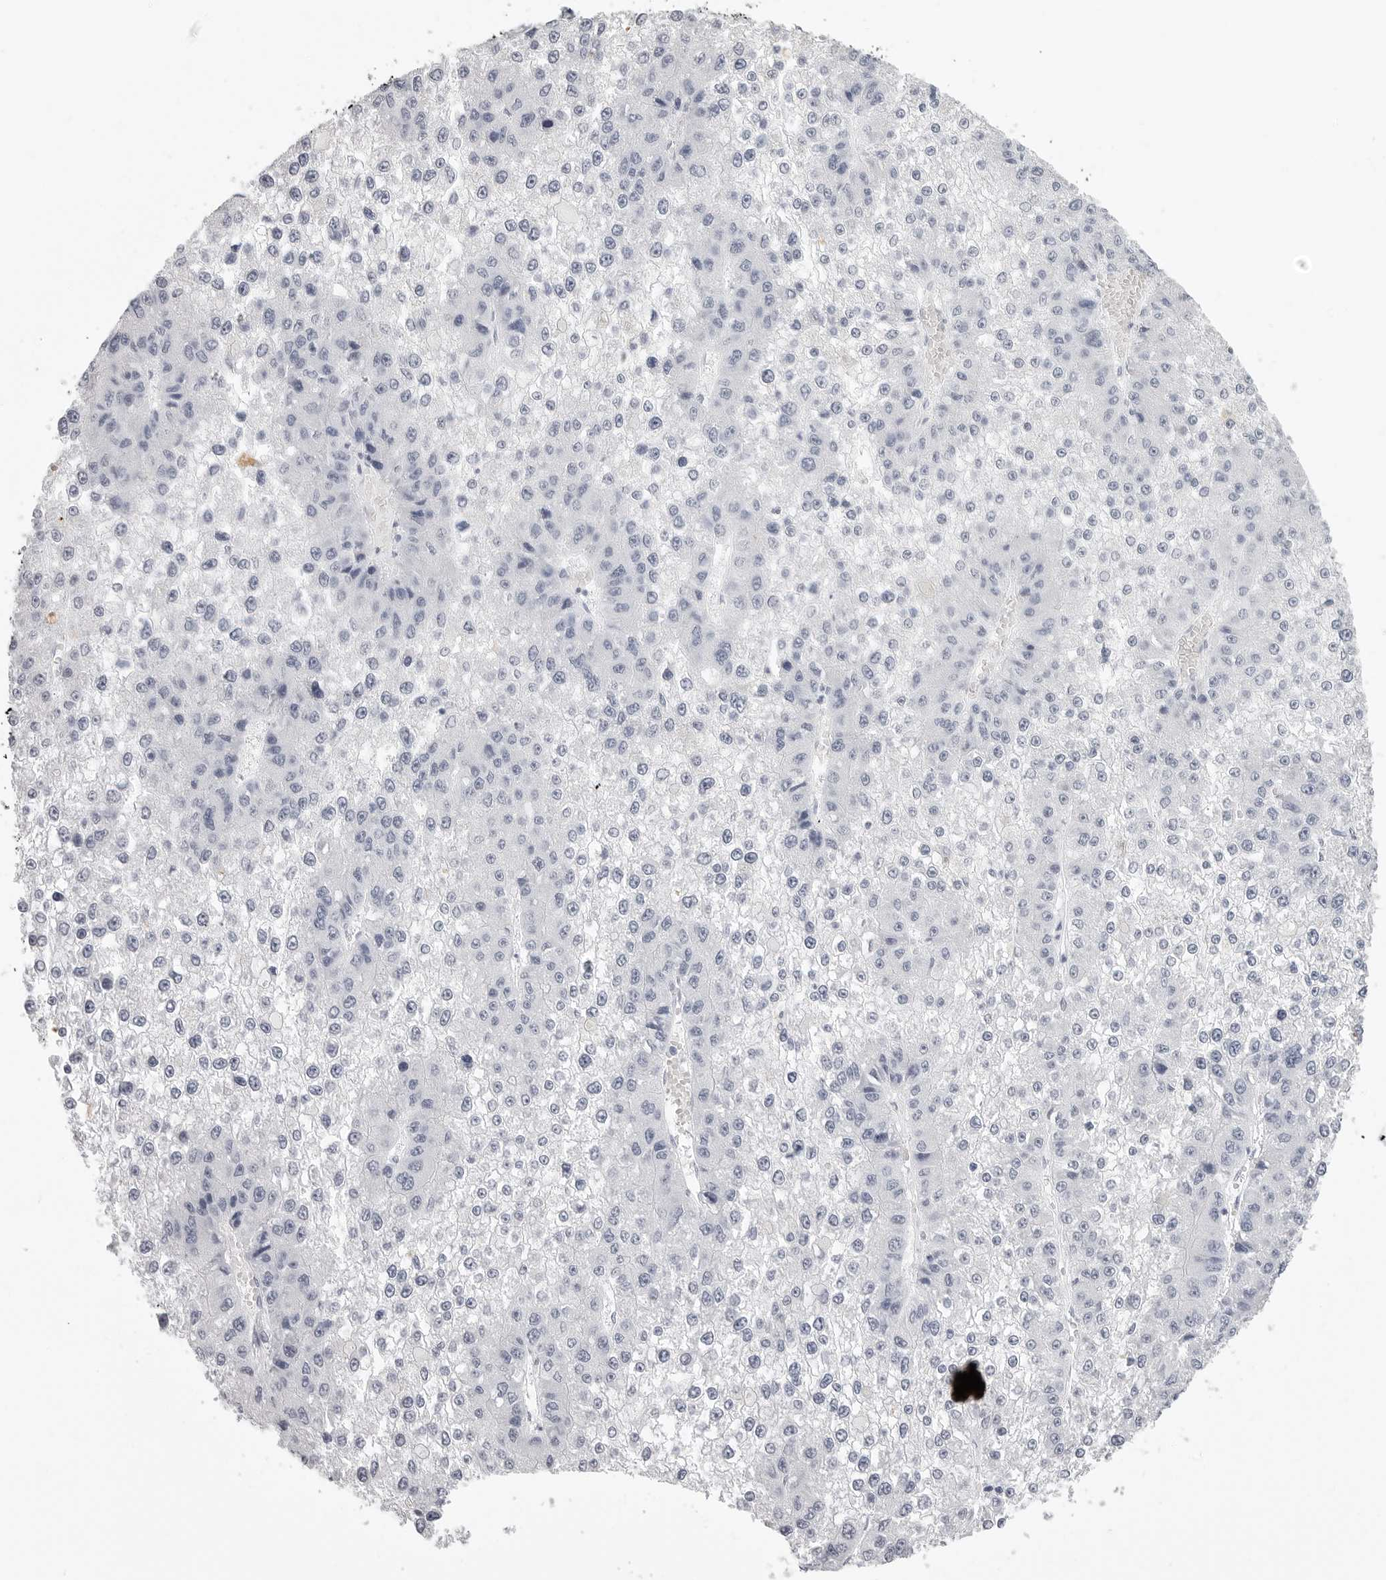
{"staining": {"intensity": "negative", "quantity": "none", "location": "none"}, "tissue": "liver cancer", "cell_type": "Tumor cells", "image_type": "cancer", "snomed": [{"axis": "morphology", "description": "Carcinoma, Hepatocellular, NOS"}, {"axis": "topography", "description": "Liver"}], "caption": "Tumor cells are negative for protein expression in human hepatocellular carcinoma (liver).", "gene": "LGALS4", "patient": {"sex": "female", "age": 73}}